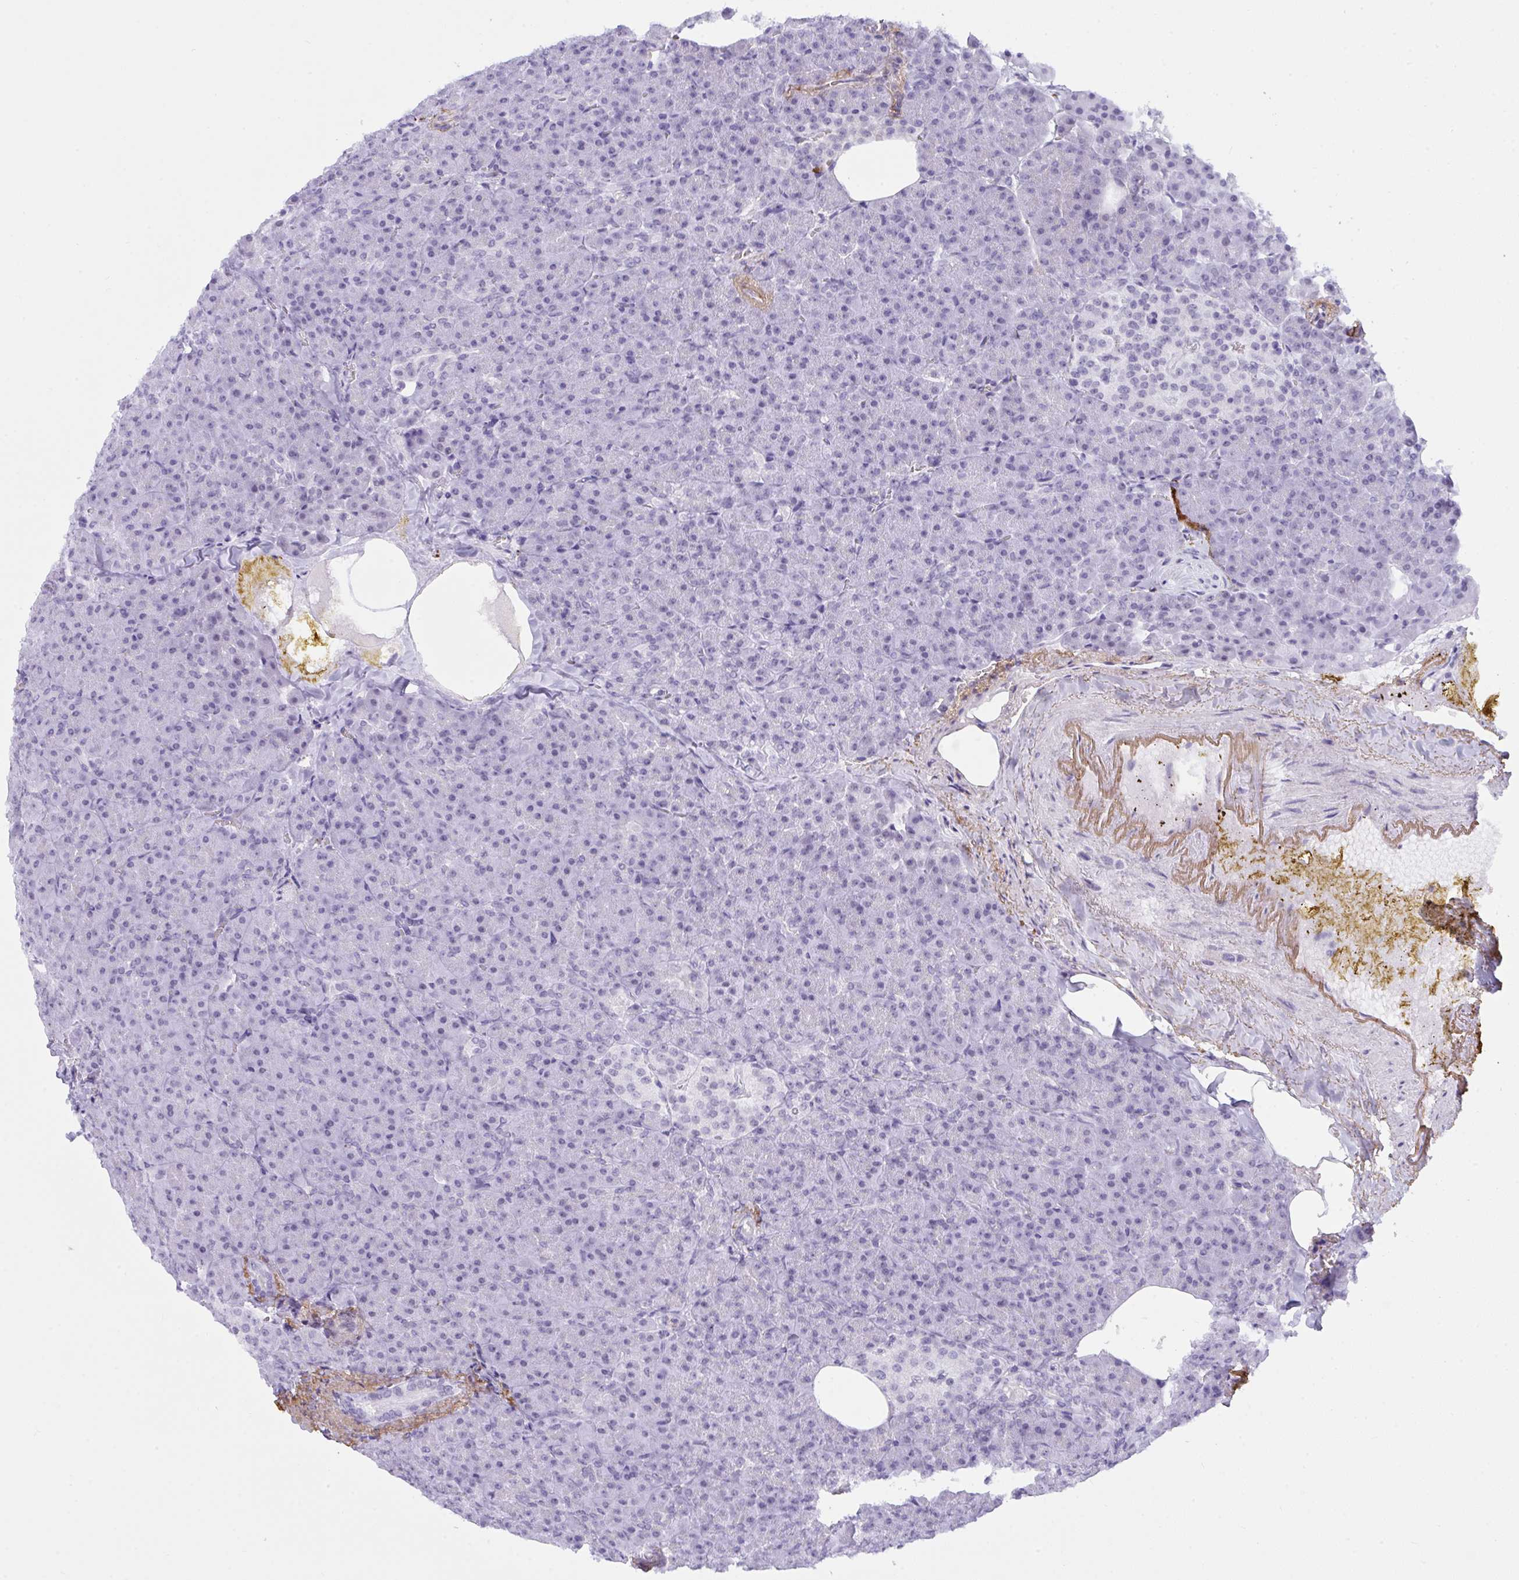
{"staining": {"intensity": "negative", "quantity": "none", "location": "none"}, "tissue": "pancreas", "cell_type": "Exocrine glandular cells", "image_type": "normal", "snomed": [{"axis": "morphology", "description": "Normal tissue, NOS"}, {"axis": "topography", "description": "Pancreas"}], "caption": "High power microscopy photomicrograph of an IHC photomicrograph of unremarkable pancreas, revealing no significant staining in exocrine glandular cells. Brightfield microscopy of immunohistochemistry (IHC) stained with DAB (brown) and hematoxylin (blue), captured at high magnification.", "gene": "ELN", "patient": {"sex": "female", "age": 74}}